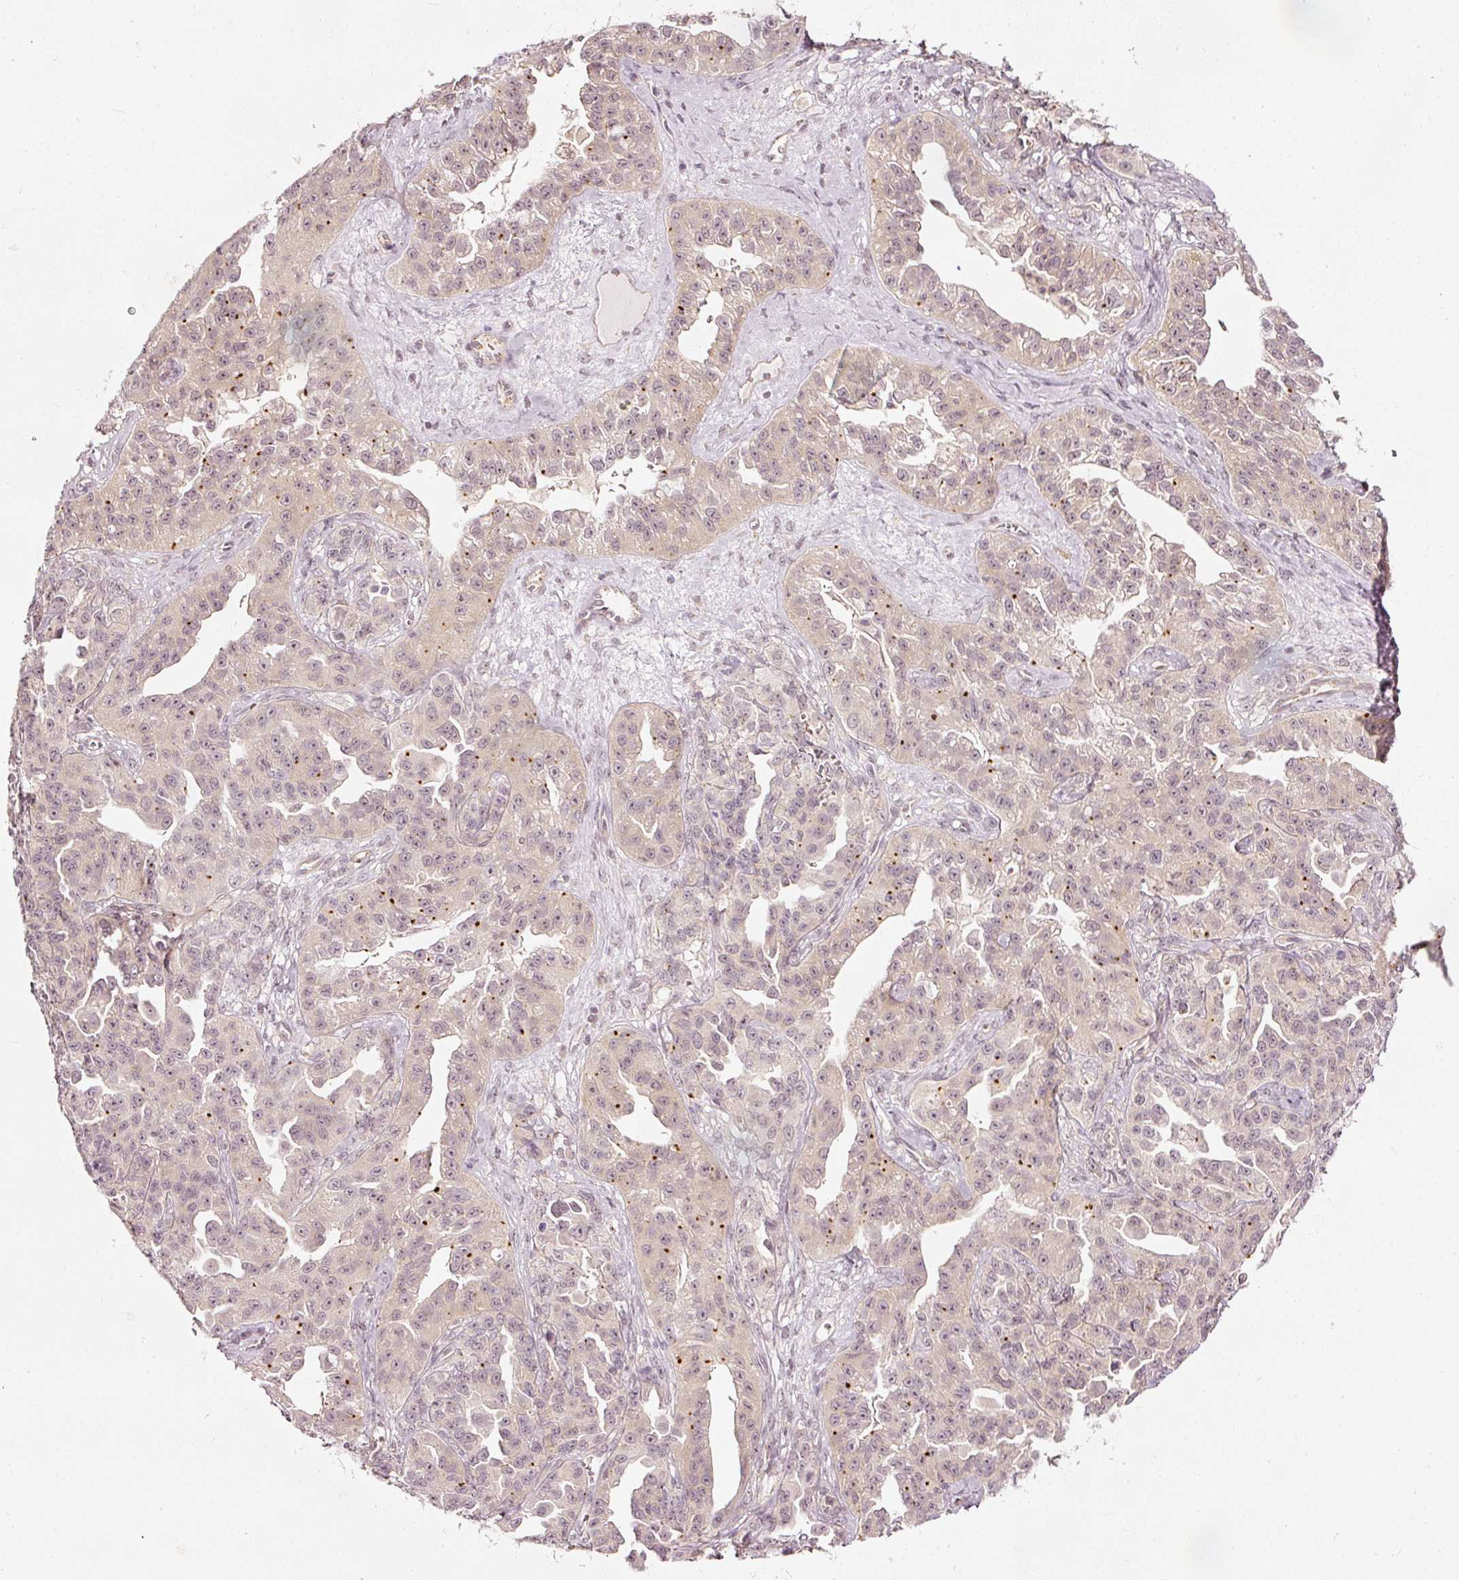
{"staining": {"intensity": "strong", "quantity": "<25%", "location": "cytoplasmic/membranous"}, "tissue": "ovarian cancer", "cell_type": "Tumor cells", "image_type": "cancer", "snomed": [{"axis": "morphology", "description": "Cystadenocarcinoma, serous, NOS"}, {"axis": "topography", "description": "Ovary"}], "caption": "This histopathology image shows IHC staining of human ovarian cancer (serous cystadenocarcinoma), with medium strong cytoplasmic/membranous positivity in about <25% of tumor cells.", "gene": "DRD2", "patient": {"sex": "female", "age": 75}}